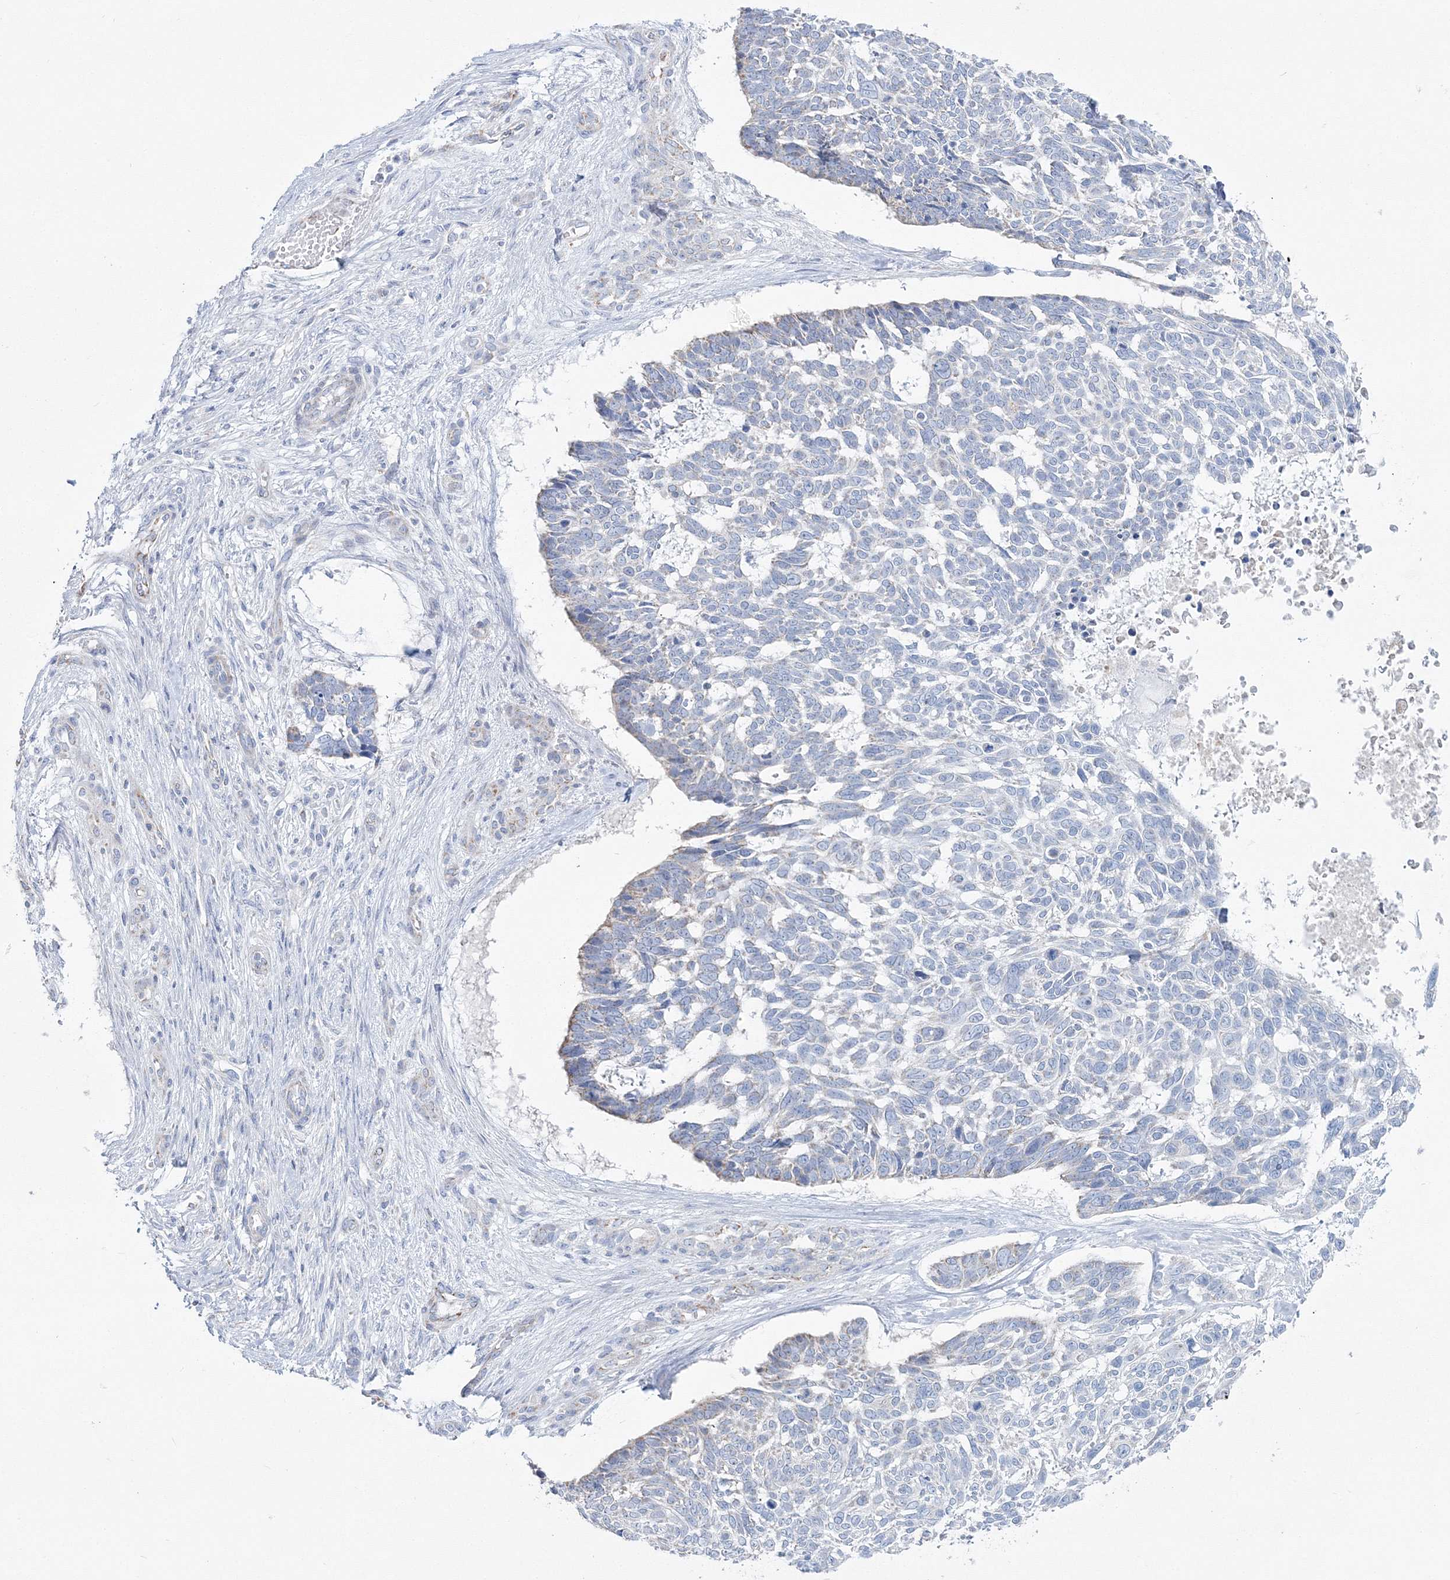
{"staining": {"intensity": "negative", "quantity": "none", "location": "none"}, "tissue": "skin cancer", "cell_type": "Tumor cells", "image_type": "cancer", "snomed": [{"axis": "morphology", "description": "Basal cell carcinoma"}, {"axis": "topography", "description": "Skin"}], "caption": "IHC micrograph of skin cancer stained for a protein (brown), which displays no staining in tumor cells.", "gene": "HIBCH", "patient": {"sex": "male", "age": 88}}